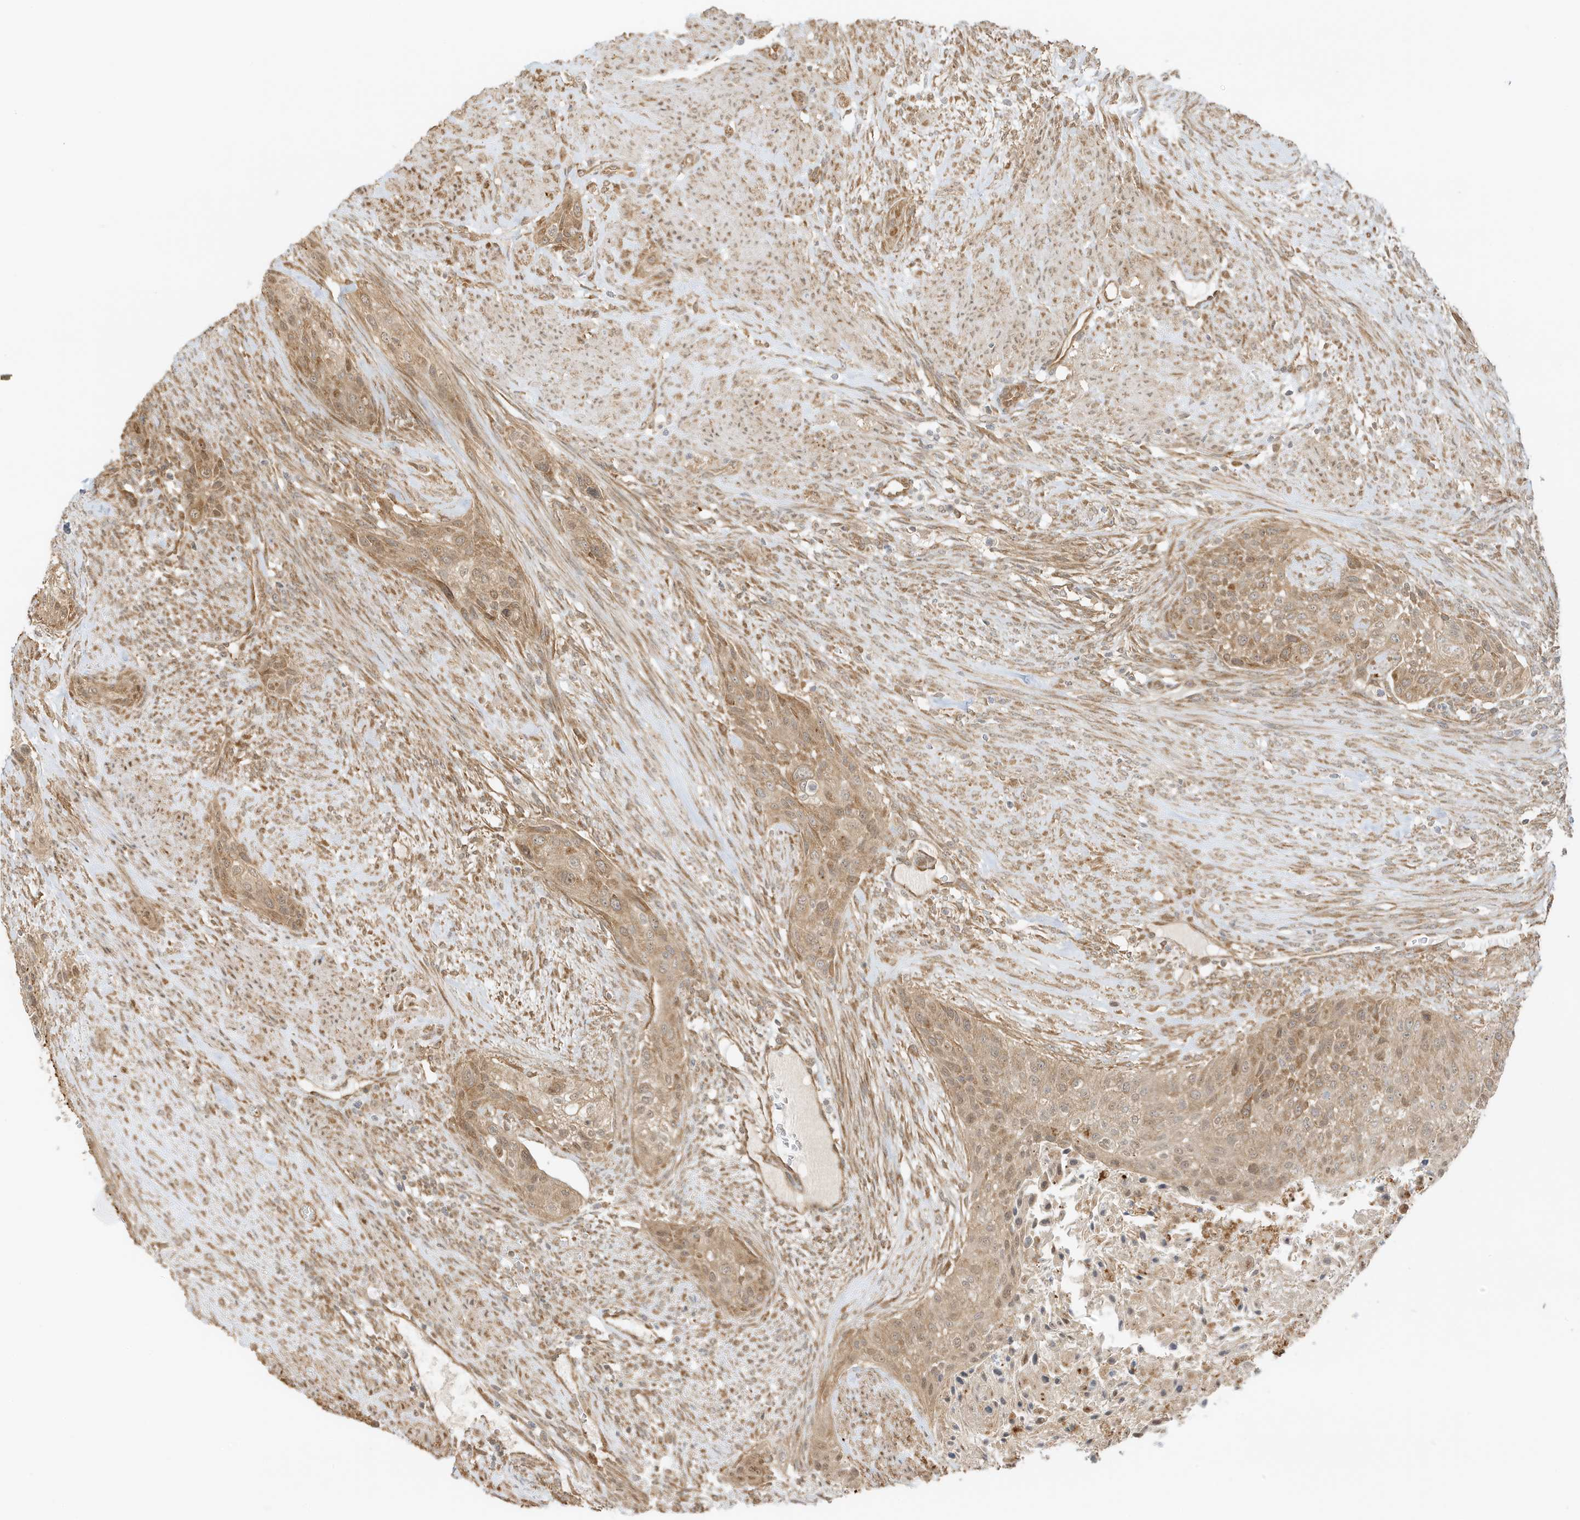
{"staining": {"intensity": "moderate", "quantity": ">75%", "location": "cytoplasmic/membranous"}, "tissue": "urothelial cancer", "cell_type": "Tumor cells", "image_type": "cancer", "snomed": [{"axis": "morphology", "description": "Urothelial carcinoma, High grade"}, {"axis": "topography", "description": "Urinary bladder"}], "caption": "Protein staining reveals moderate cytoplasmic/membranous expression in approximately >75% of tumor cells in urothelial carcinoma (high-grade). (DAB (3,3'-diaminobenzidine) = brown stain, brightfield microscopy at high magnification).", "gene": "UBAP2L", "patient": {"sex": "male", "age": 35}}